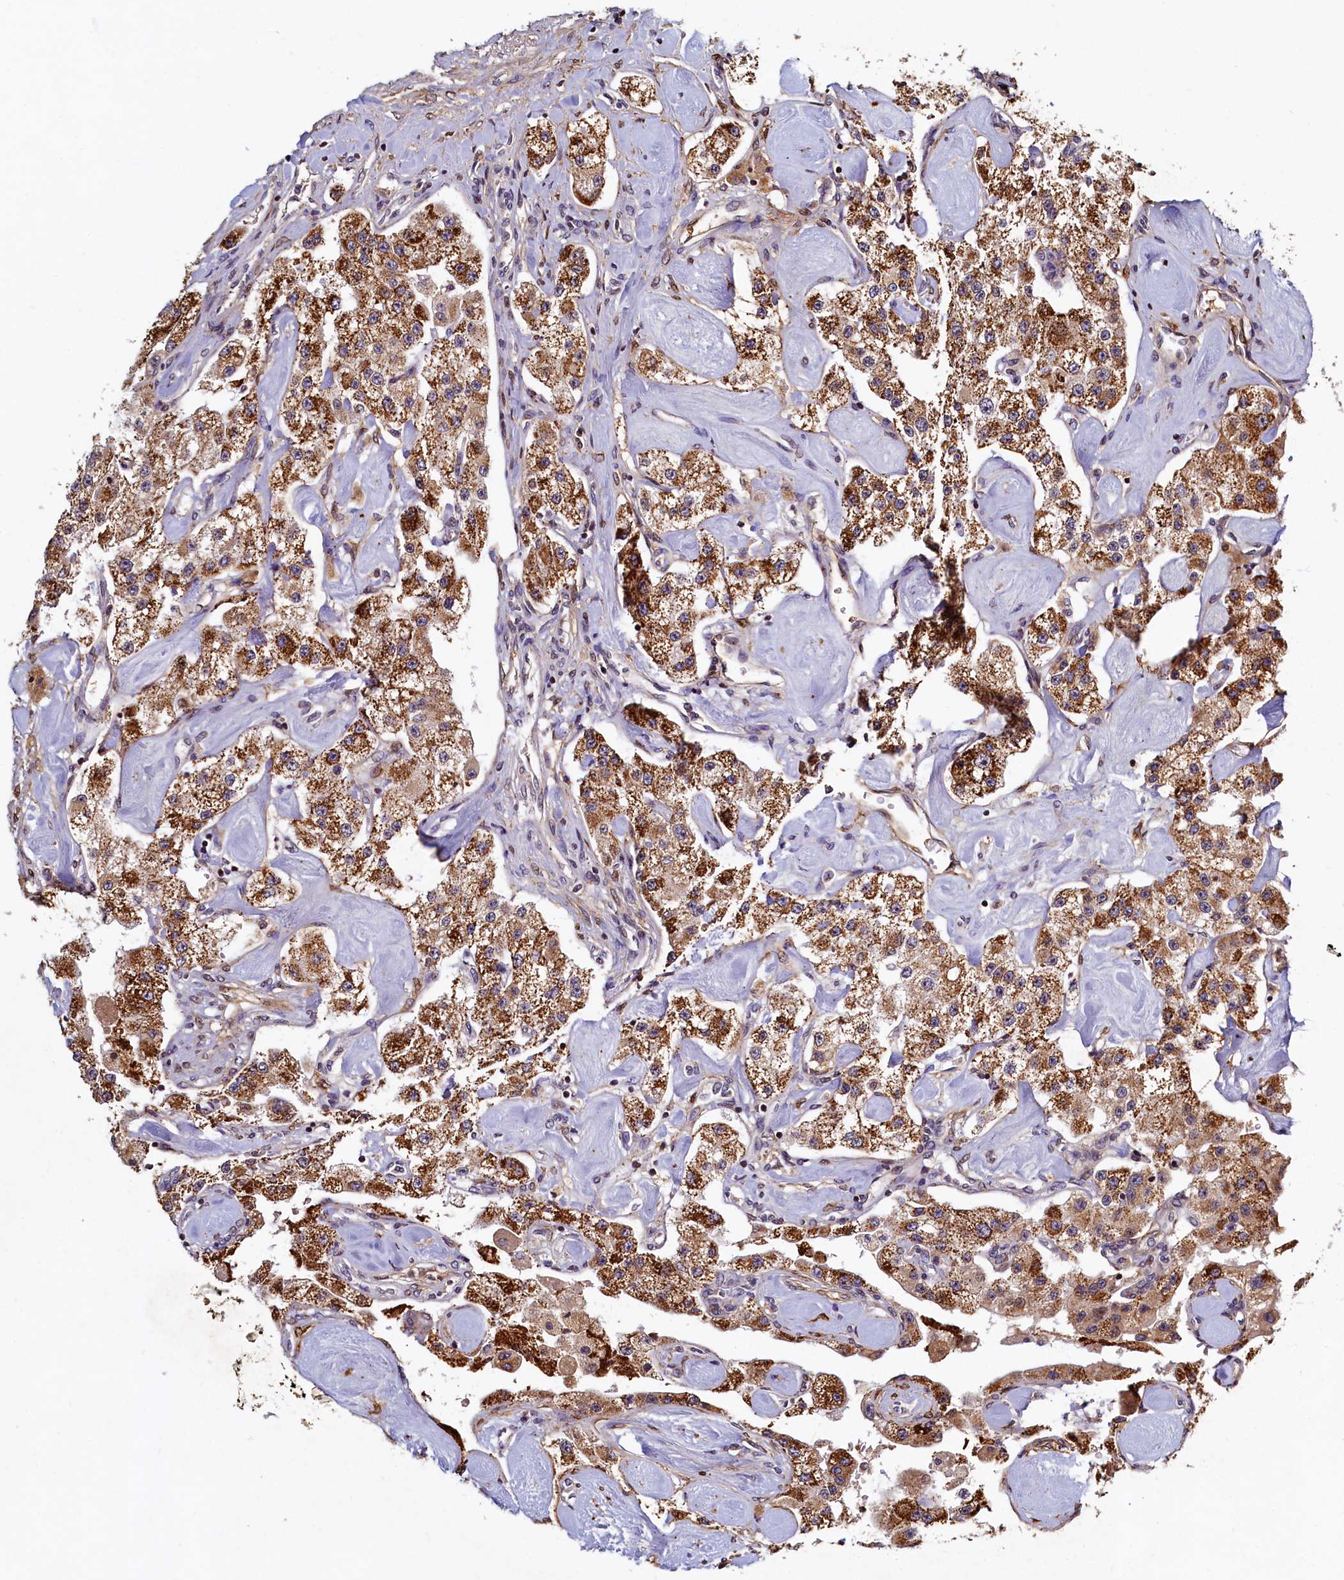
{"staining": {"intensity": "strong", "quantity": ">75%", "location": "cytoplasmic/membranous"}, "tissue": "carcinoid", "cell_type": "Tumor cells", "image_type": "cancer", "snomed": [{"axis": "morphology", "description": "Carcinoid, malignant, NOS"}, {"axis": "topography", "description": "Pancreas"}], "caption": "Human carcinoid (malignant) stained with a protein marker exhibits strong staining in tumor cells.", "gene": "NCKAP5L", "patient": {"sex": "male", "age": 41}}